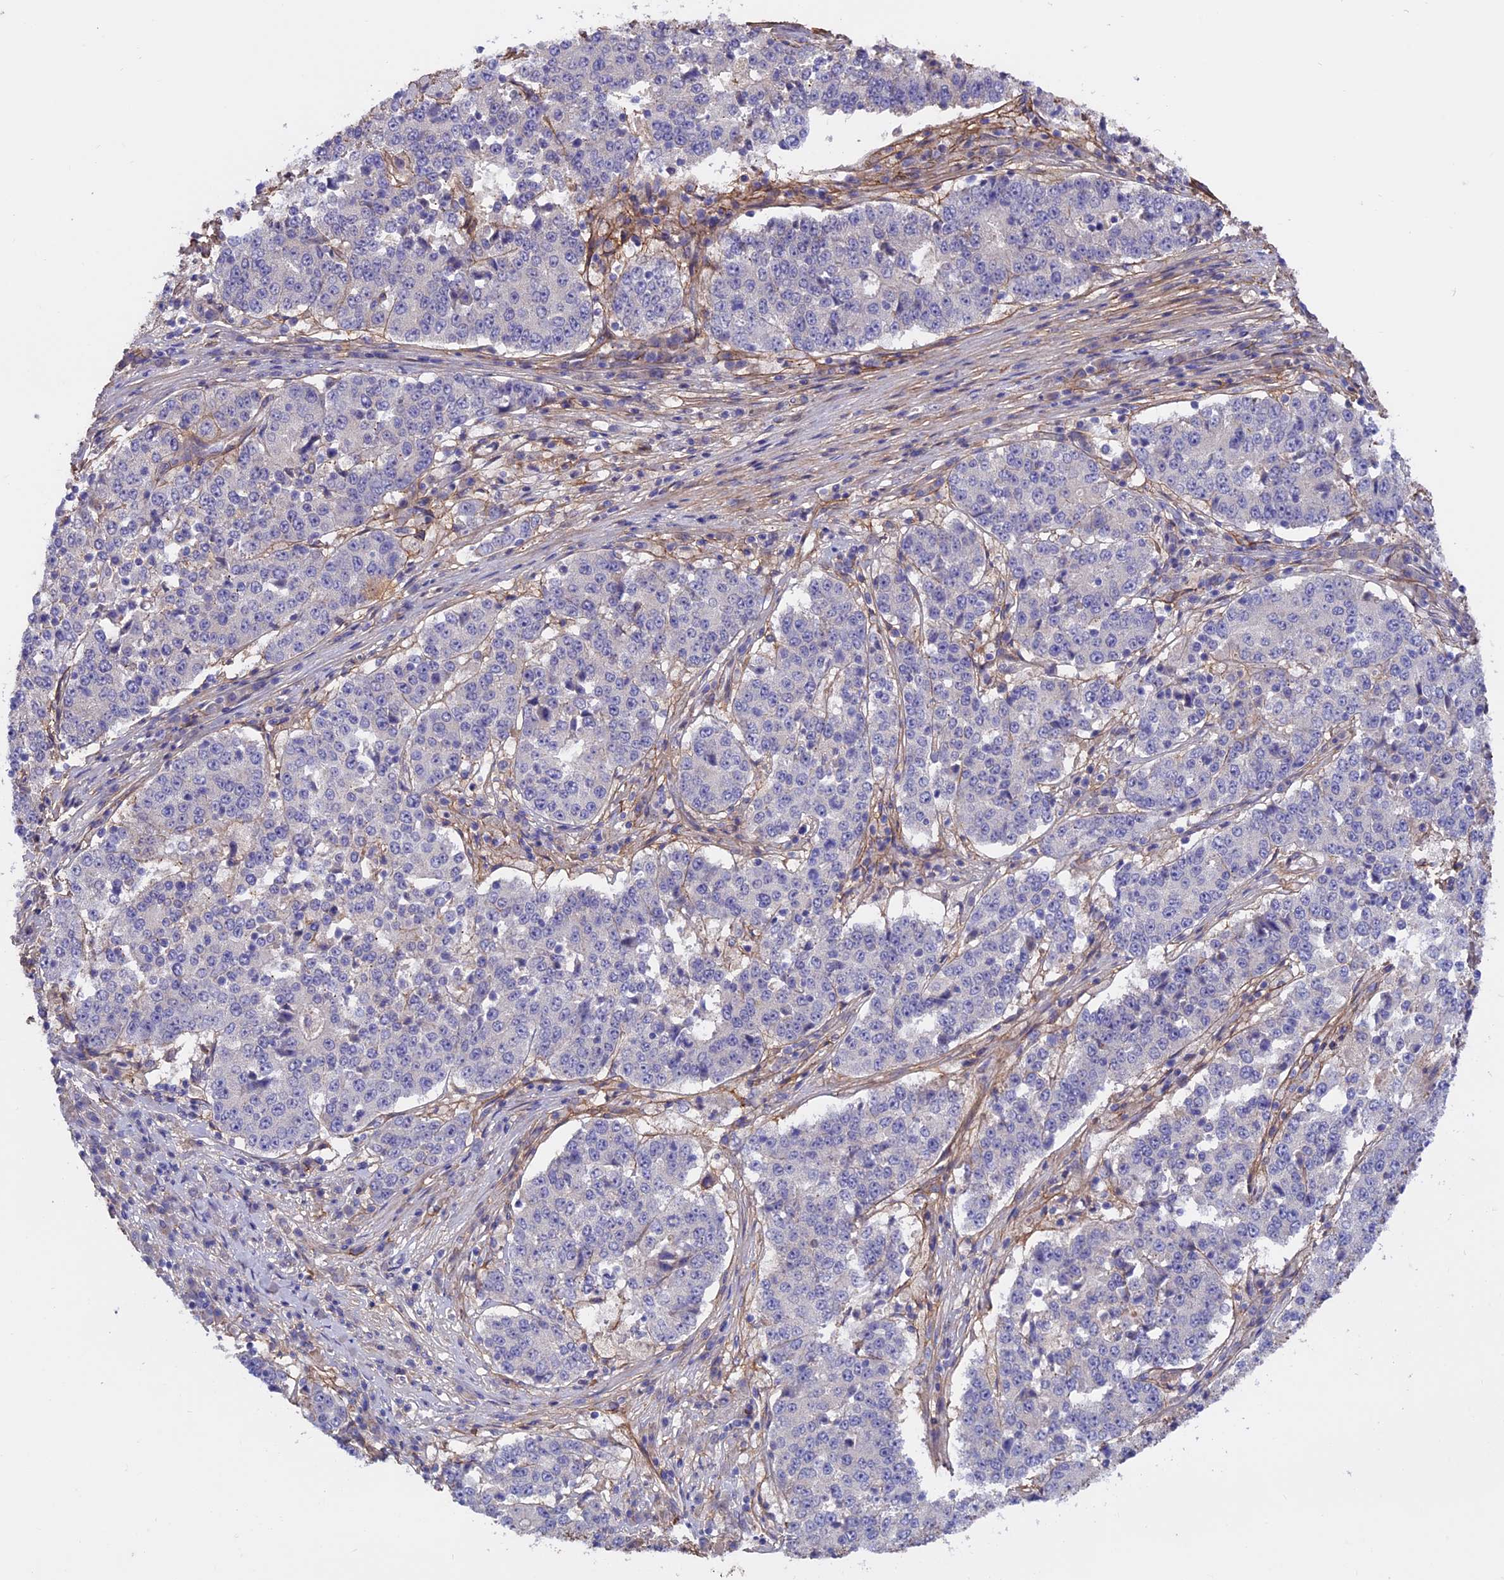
{"staining": {"intensity": "negative", "quantity": "none", "location": "none"}, "tissue": "stomach cancer", "cell_type": "Tumor cells", "image_type": "cancer", "snomed": [{"axis": "morphology", "description": "Adenocarcinoma, NOS"}, {"axis": "topography", "description": "Stomach"}], "caption": "DAB (3,3'-diaminobenzidine) immunohistochemical staining of stomach cancer reveals no significant staining in tumor cells.", "gene": "COL4A3", "patient": {"sex": "male", "age": 59}}